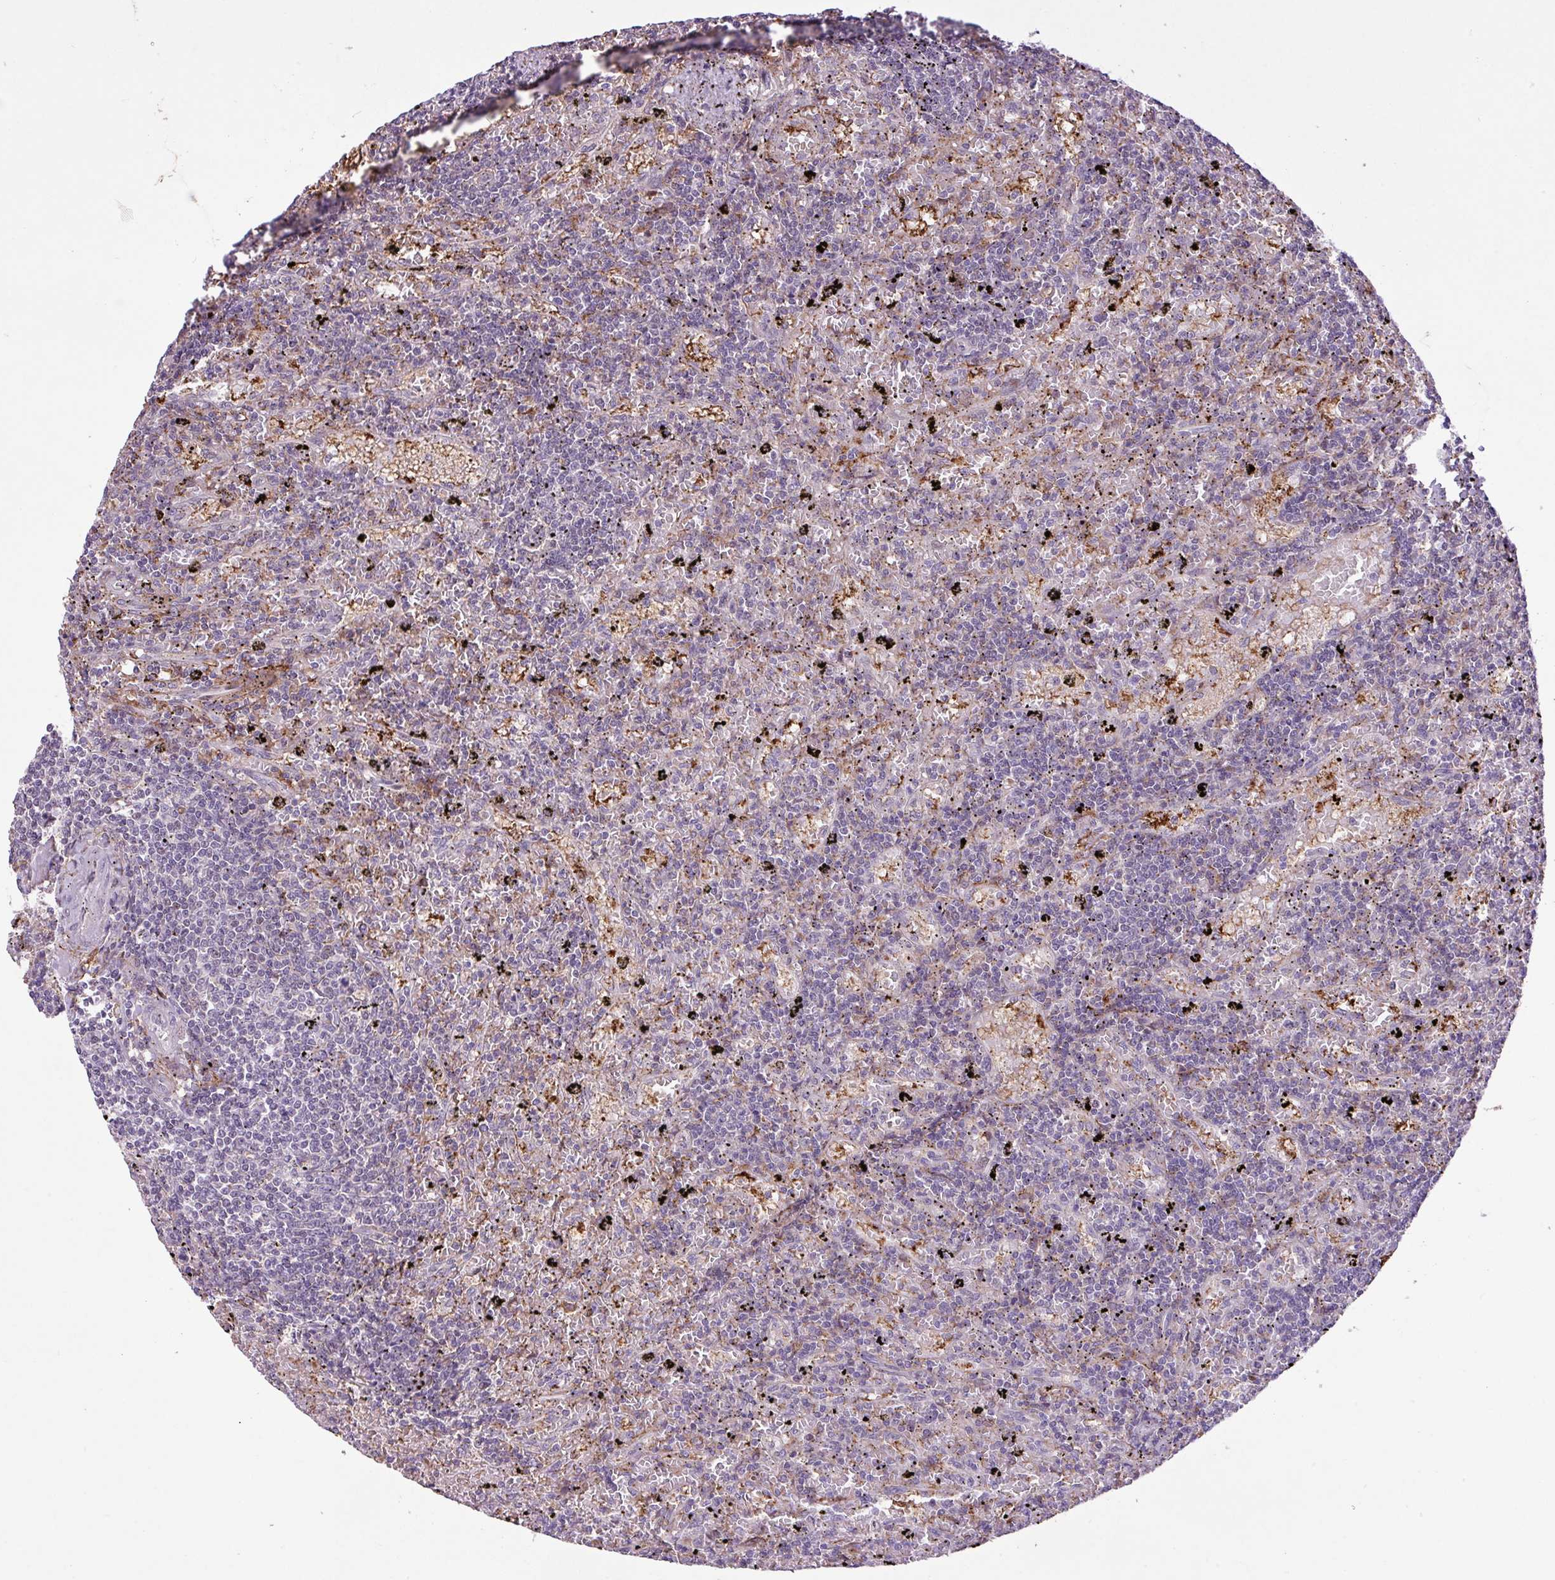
{"staining": {"intensity": "negative", "quantity": "none", "location": "none"}, "tissue": "lymphoma", "cell_type": "Tumor cells", "image_type": "cancer", "snomed": [{"axis": "morphology", "description": "Malignant lymphoma, non-Hodgkin's type, Low grade"}, {"axis": "topography", "description": "Spleen"}], "caption": "This histopathology image is of malignant lymphoma, non-Hodgkin's type (low-grade) stained with immunohistochemistry to label a protein in brown with the nuclei are counter-stained blue. There is no expression in tumor cells.", "gene": "RPP25L", "patient": {"sex": "male", "age": 76}}